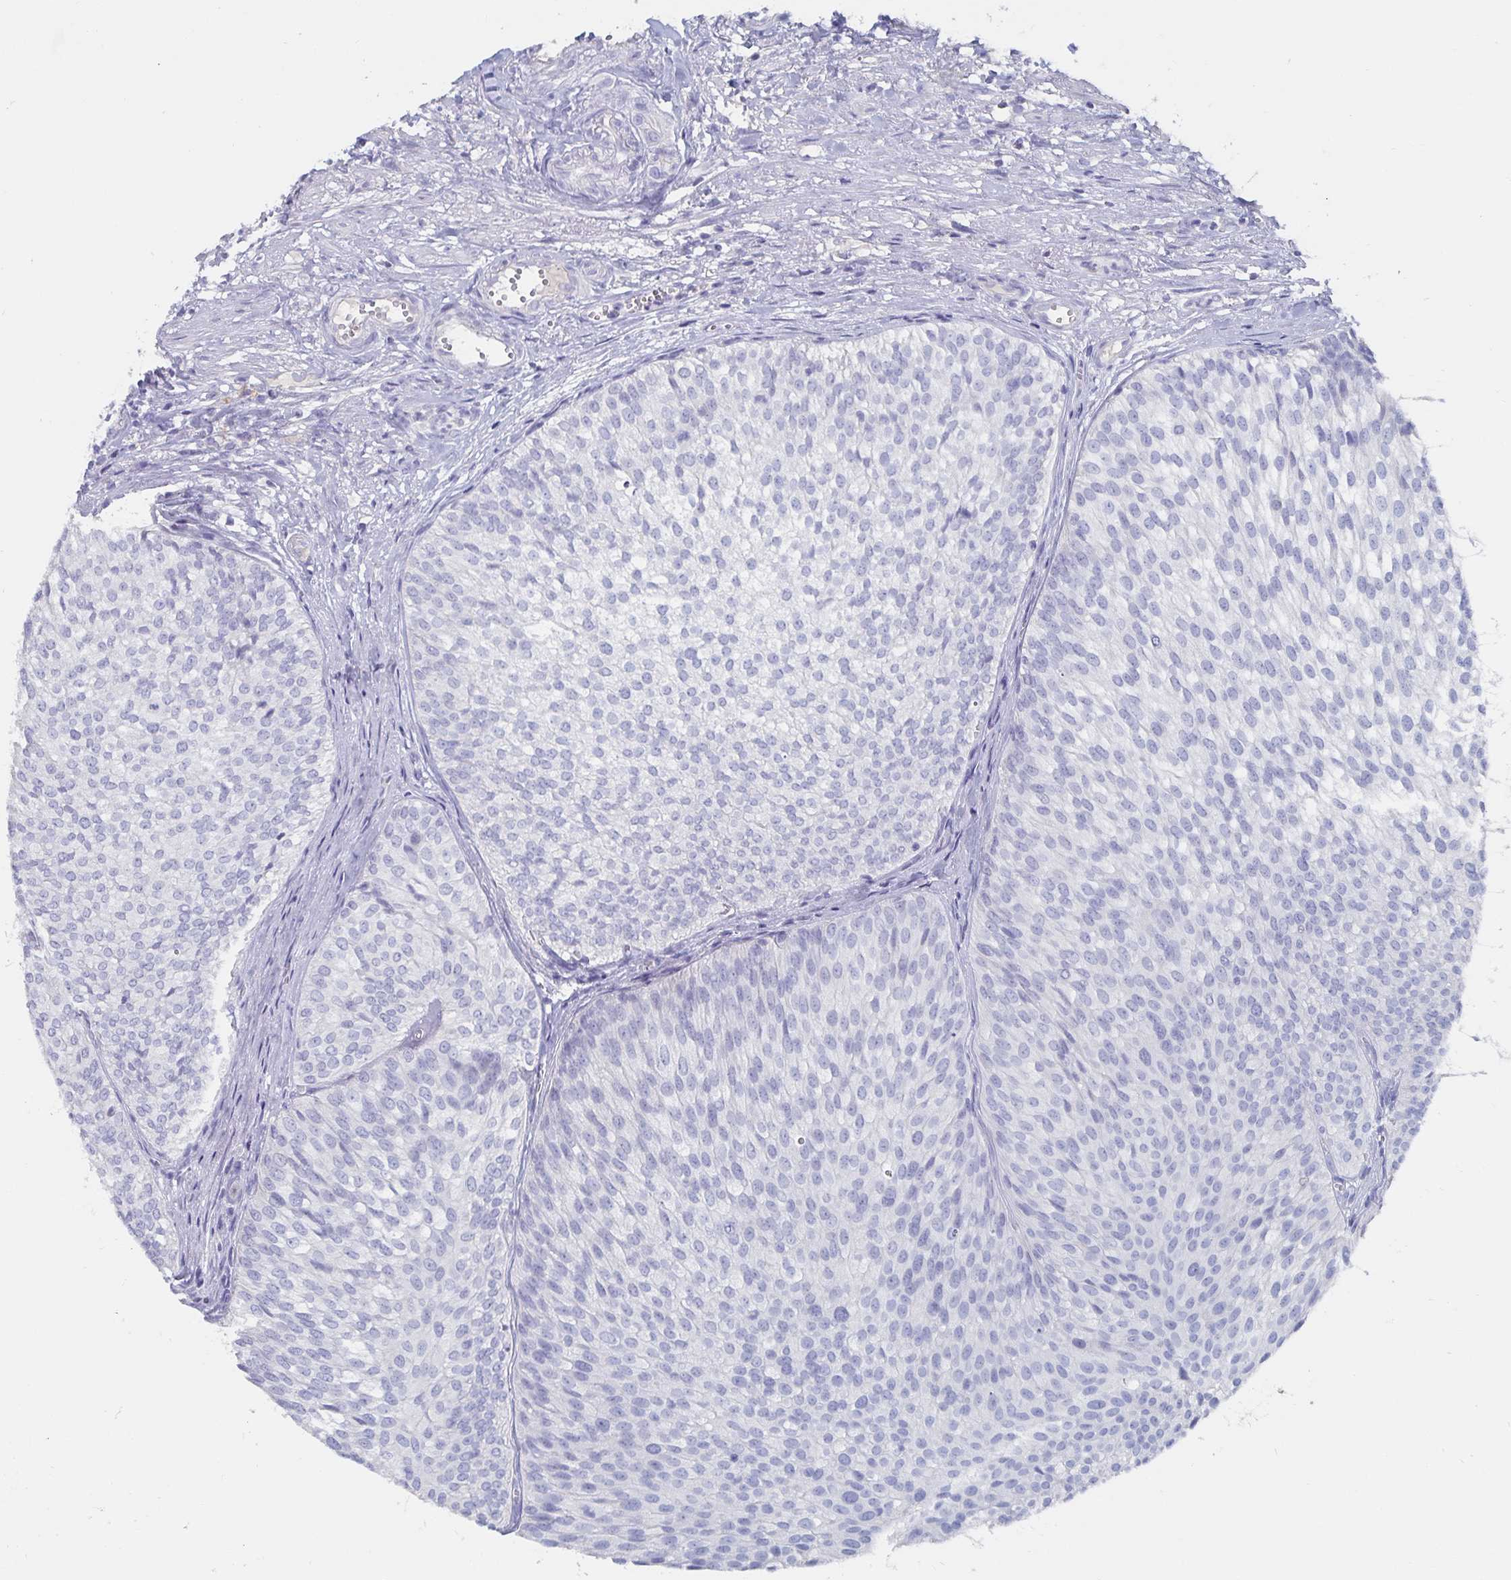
{"staining": {"intensity": "negative", "quantity": "none", "location": "none"}, "tissue": "urothelial cancer", "cell_type": "Tumor cells", "image_type": "cancer", "snomed": [{"axis": "morphology", "description": "Urothelial carcinoma, Low grade"}, {"axis": "topography", "description": "Urinary bladder"}], "caption": "High power microscopy image of an immunohistochemistry (IHC) image of urothelial carcinoma (low-grade), revealing no significant staining in tumor cells.", "gene": "CFAP69", "patient": {"sex": "male", "age": 91}}